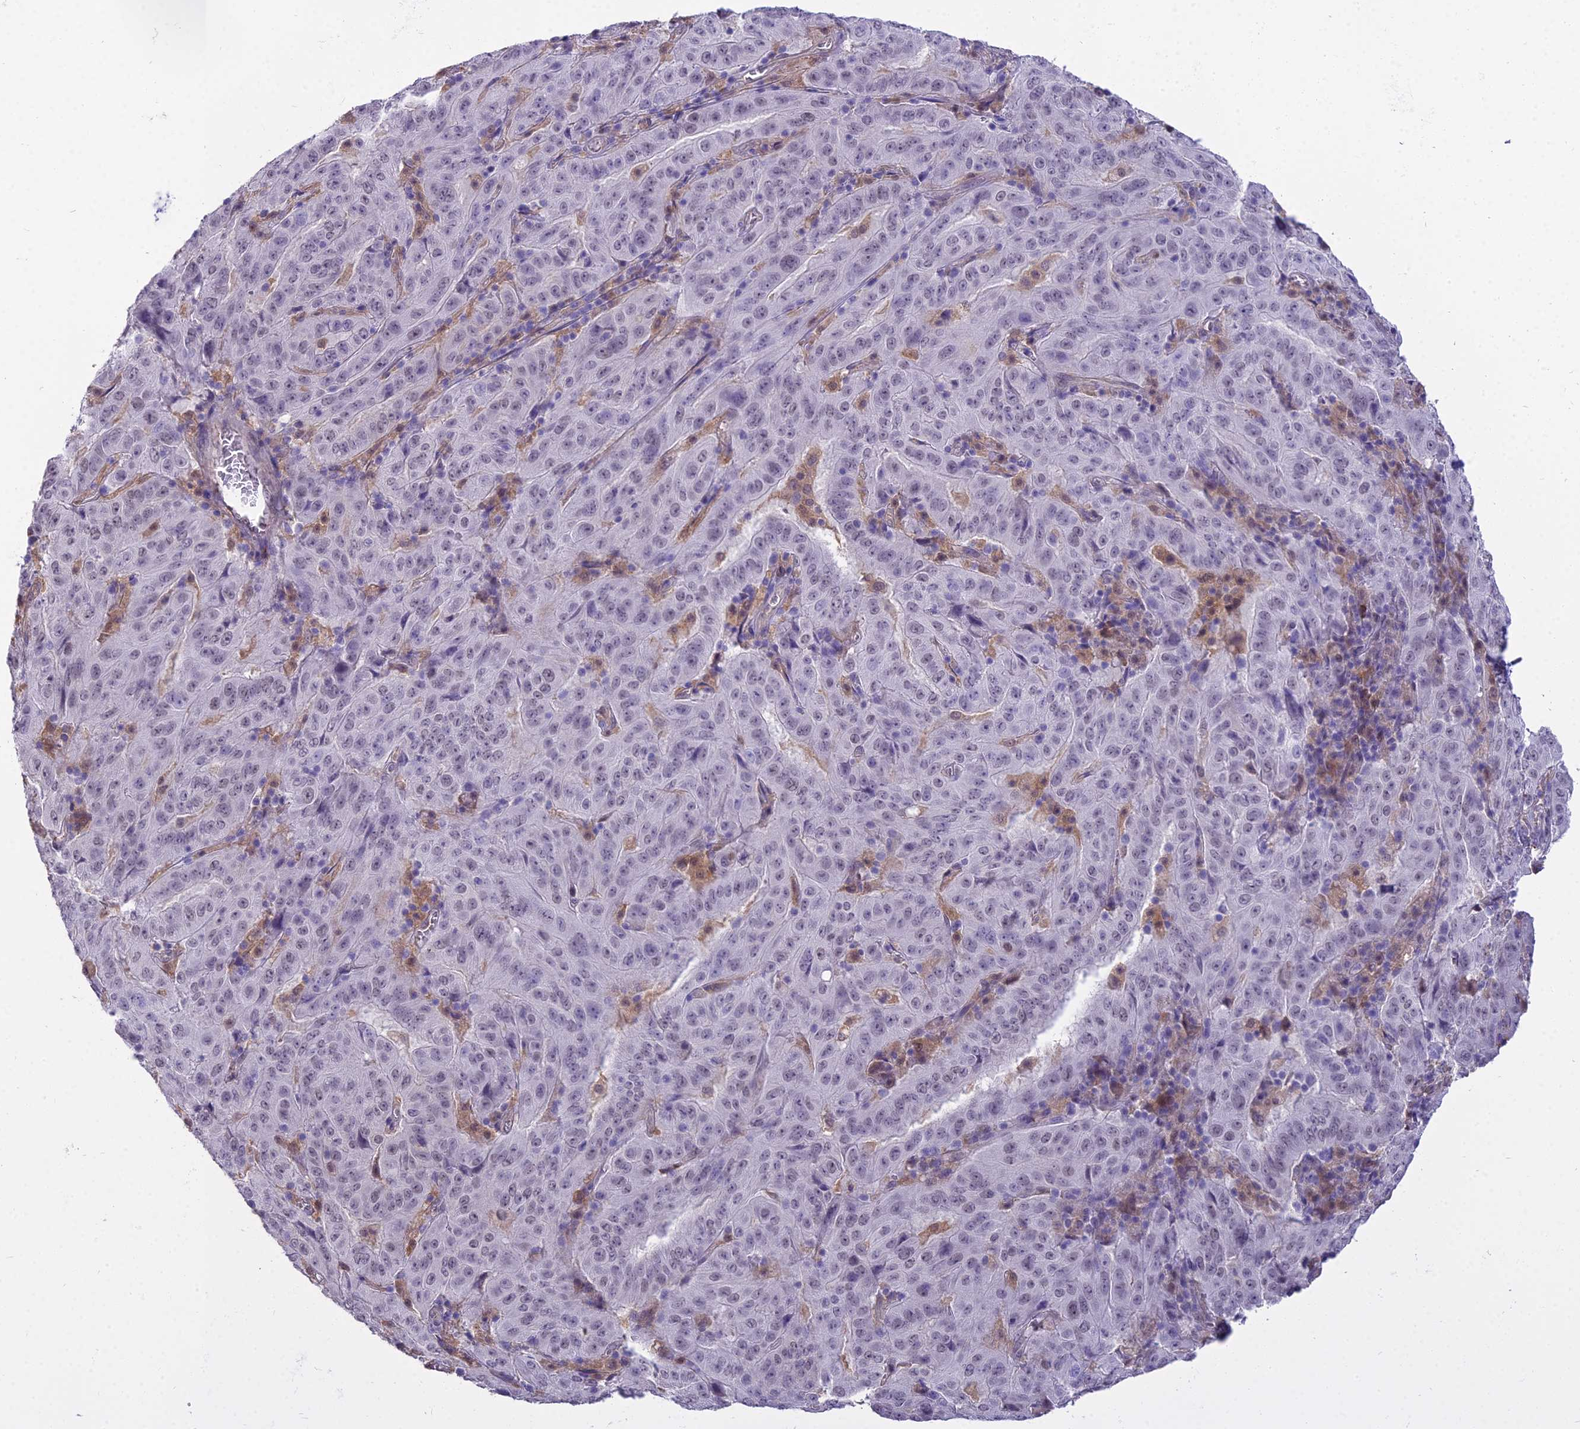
{"staining": {"intensity": "weak", "quantity": "25%-75%", "location": "nuclear"}, "tissue": "pancreatic cancer", "cell_type": "Tumor cells", "image_type": "cancer", "snomed": [{"axis": "morphology", "description": "Adenocarcinoma, NOS"}, {"axis": "topography", "description": "Pancreas"}], "caption": "A low amount of weak nuclear staining is present in about 25%-75% of tumor cells in pancreatic cancer tissue. (brown staining indicates protein expression, while blue staining denotes nuclei).", "gene": "BLNK", "patient": {"sex": "male", "age": 63}}